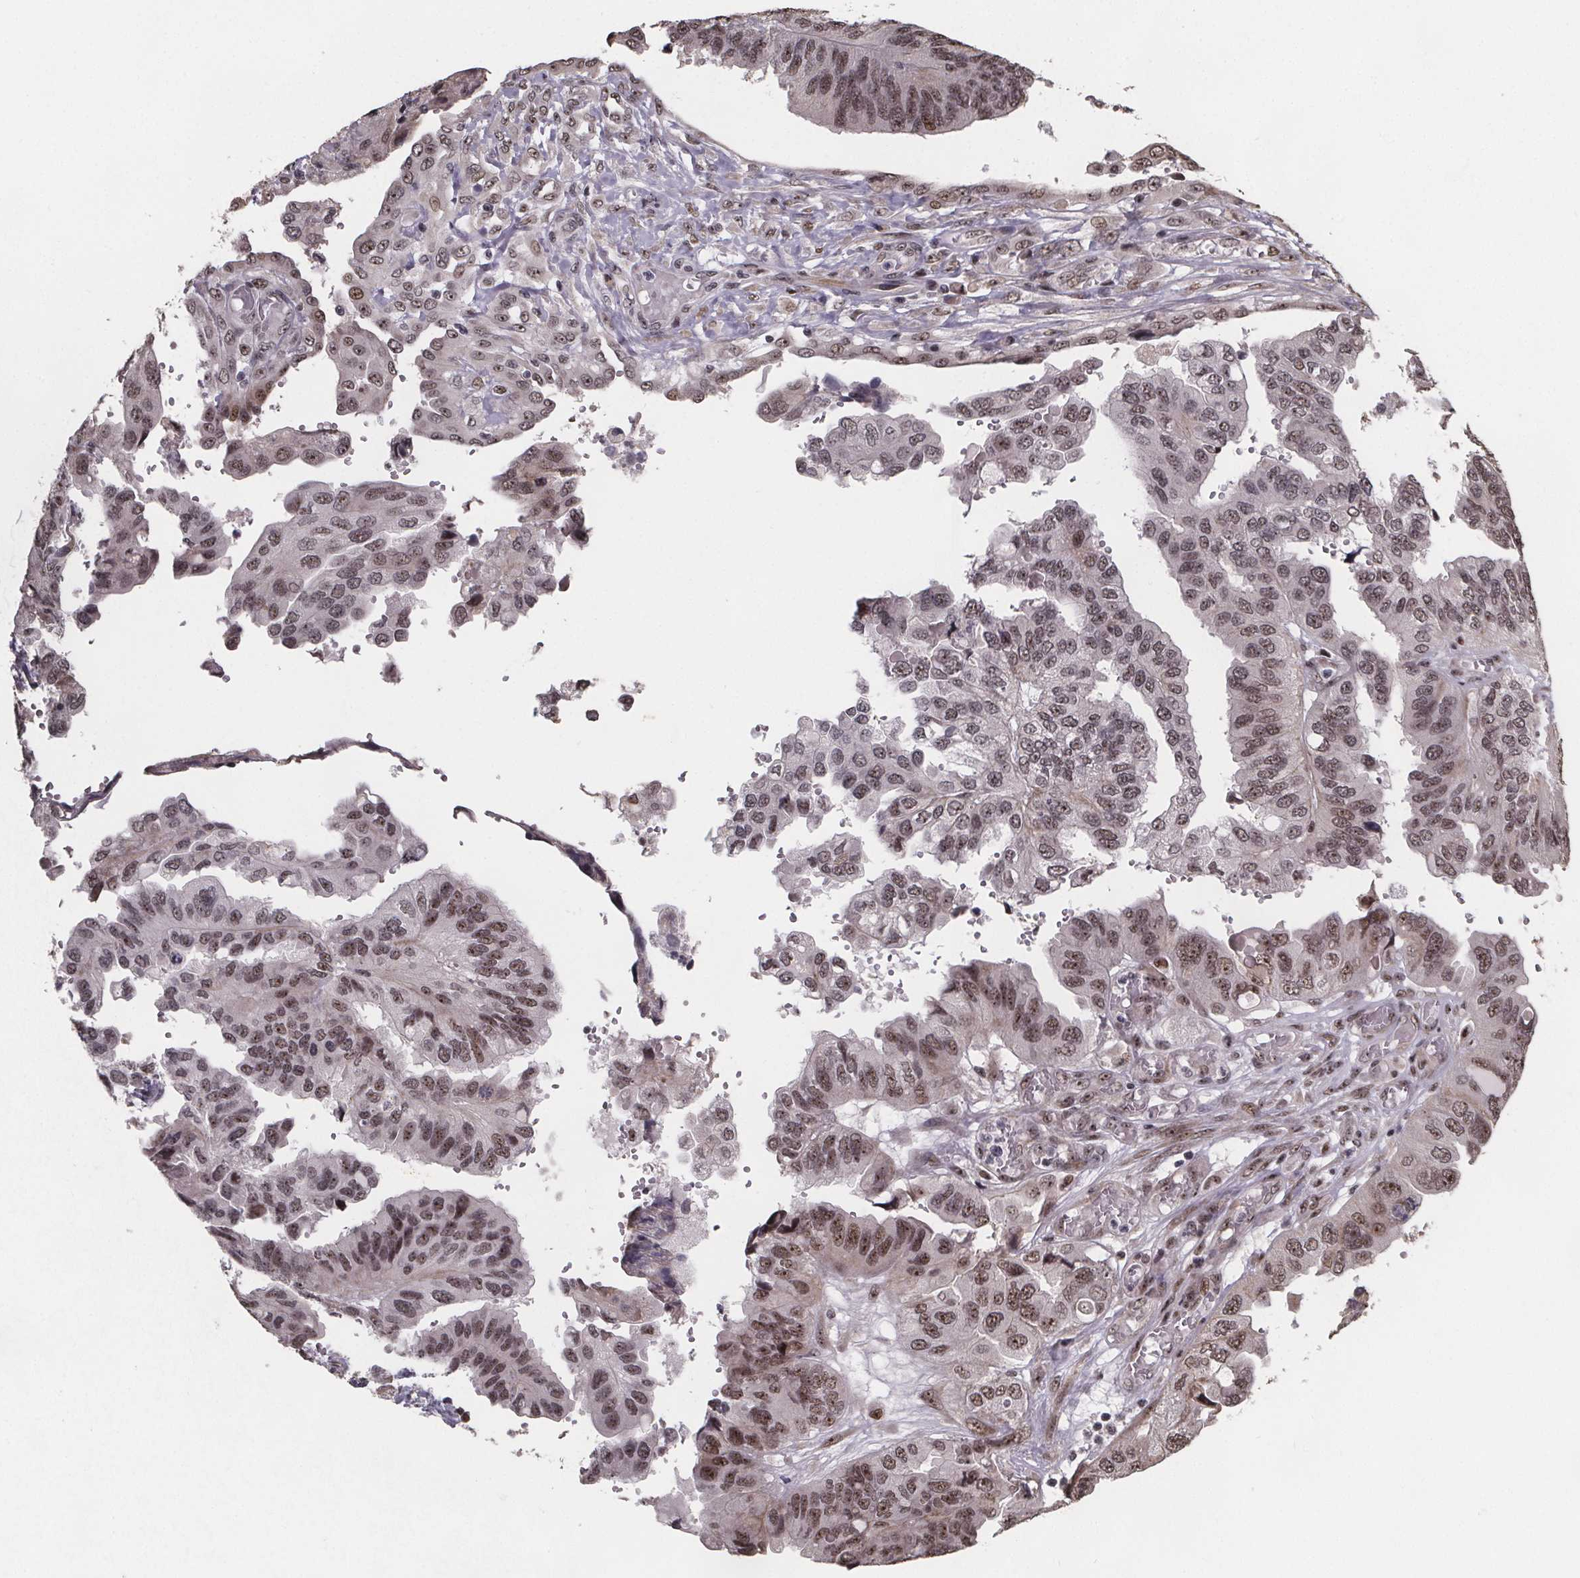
{"staining": {"intensity": "moderate", "quantity": ">75%", "location": "nuclear"}, "tissue": "ovarian cancer", "cell_type": "Tumor cells", "image_type": "cancer", "snomed": [{"axis": "morphology", "description": "Cystadenocarcinoma, serous, NOS"}, {"axis": "topography", "description": "Ovary"}], "caption": "This photomicrograph reveals immunohistochemistry (IHC) staining of human ovarian serous cystadenocarcinoma, with medium moderate nuclear positivity in approximately >75% of tumor cells.", "gene": "U2SURP", "patient": {"sex": "female", "age": 79}}